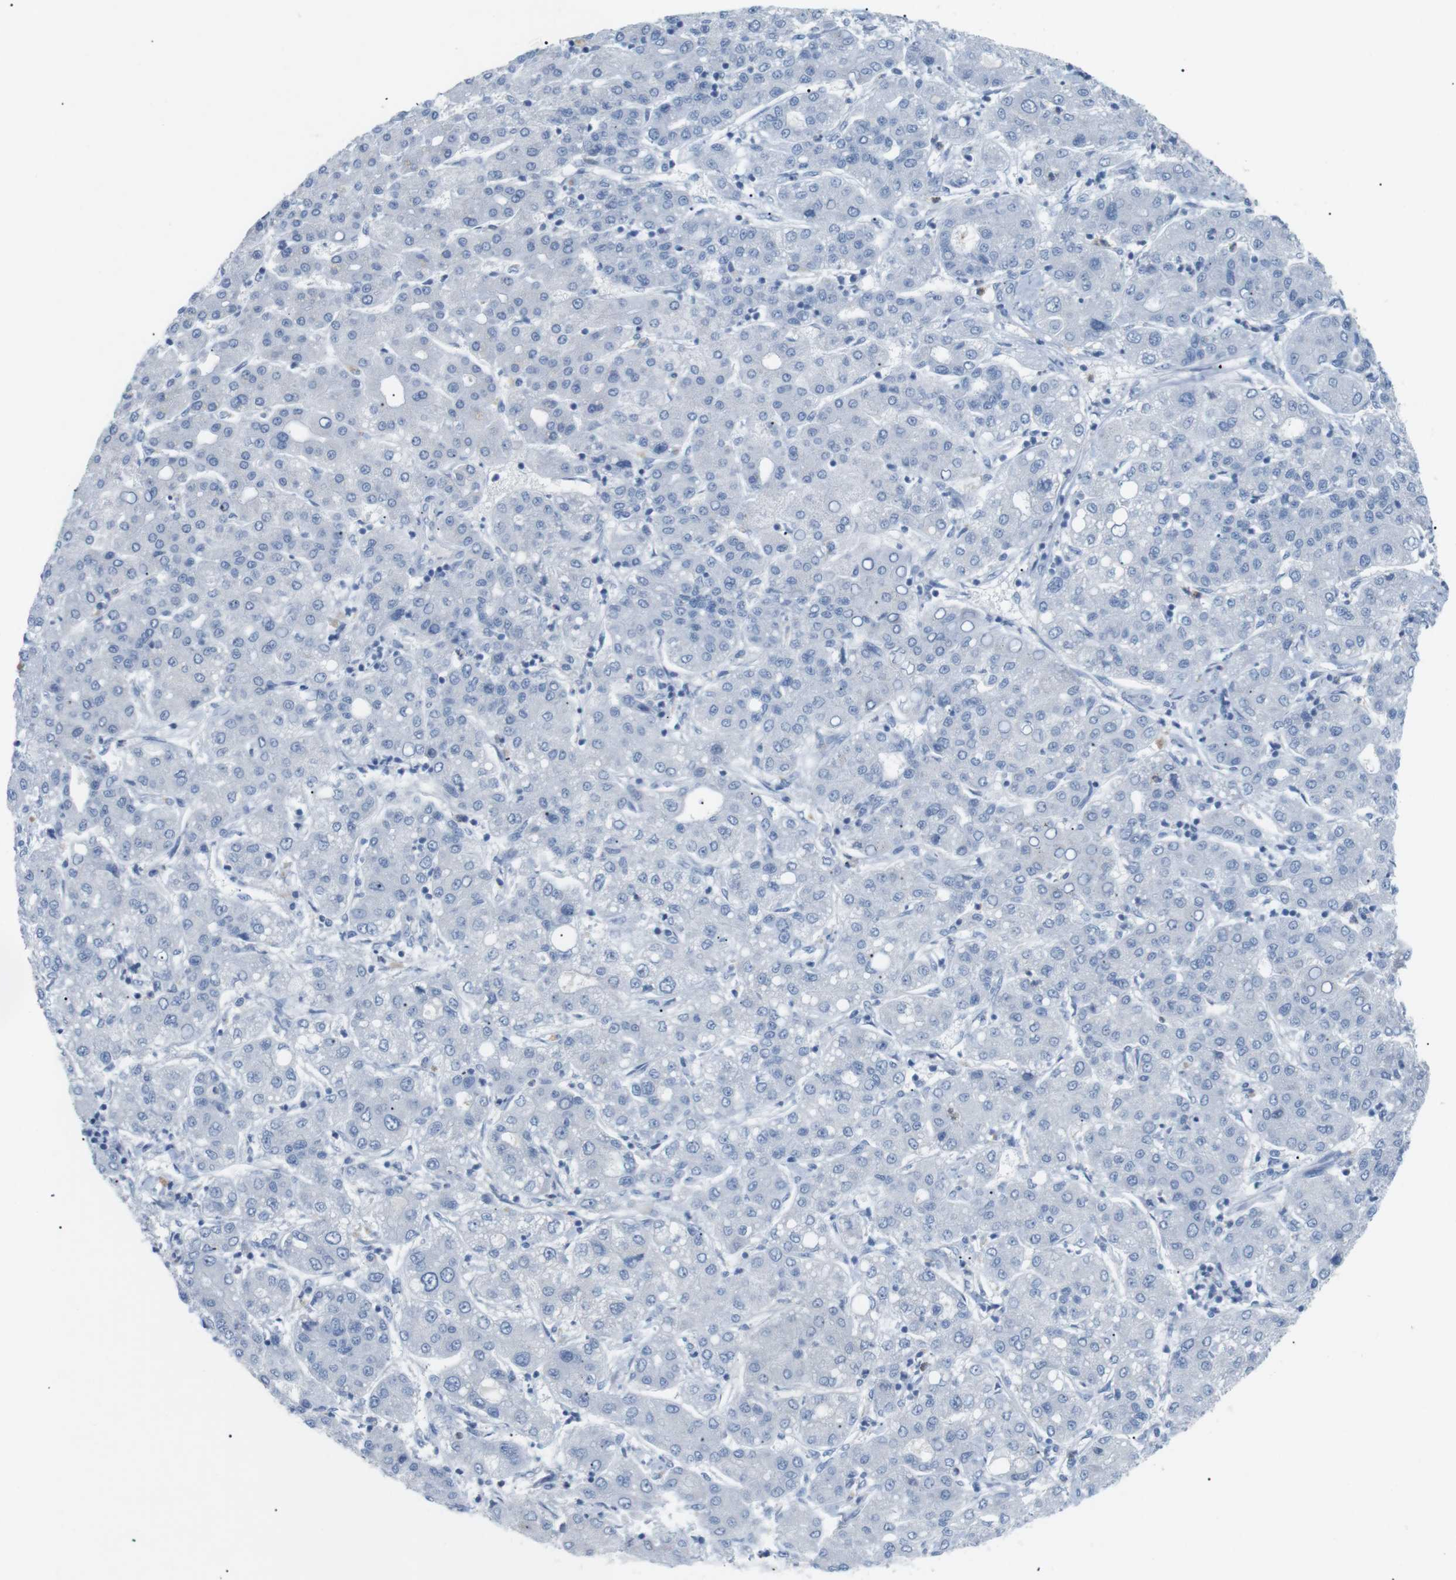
{"staining": {"intensity": "negative", "quantity": "none", "location": "none"}, "tissue": "liver cancer", "cell_type": "Tumor cells", "image_type": "cancer", "snomed": [{"axis": "morphology", "description": "Carcinoma, Hepatocellular, NOS"}, {"axis": "topography", "description": "Liver"}], "caption": "Immunohistochemistry photomicrograph of hepatocellular carcinoma (liver) stained for a protein (brown), which exhibits no positivity in tumor cells. (DAB immunohistochemistry (IHC), high magnification).", "gene": "HBG2", "patient": {"sex": "male", "age": 65}}